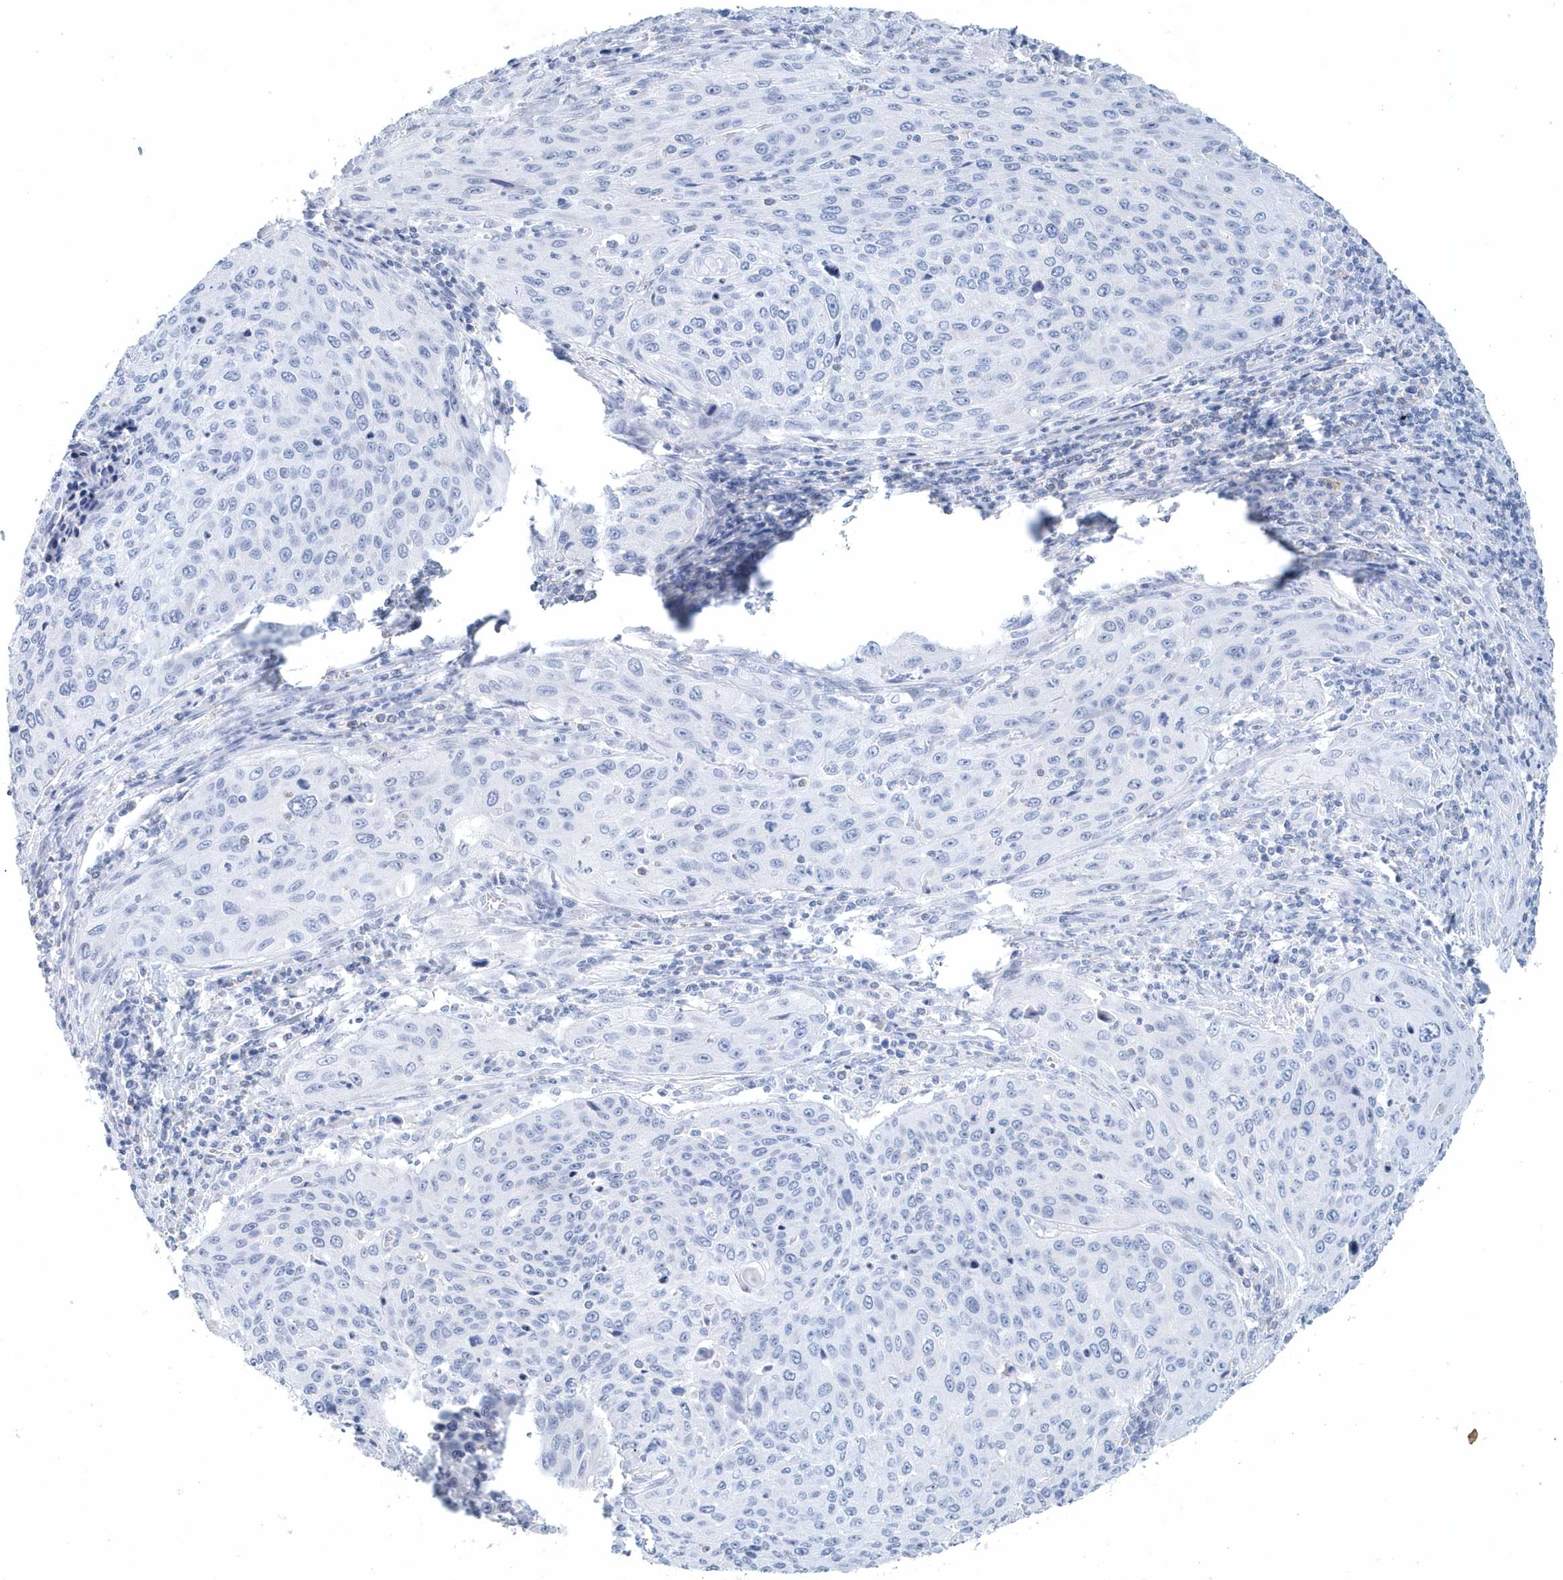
{"staining": {"intensity": "negative", "quantity": "none", "location": "none"}, "tissue": "cervical cancer", "cell_type": "Tumor cells", "image_type": "cancer", "snomed": [{"axis": "morphology", "description": "Squamous cell carcinoma, NOS"}, {"axis": "topography", "description": "Cervix"}], "caption": "The histopathology image shows no staining of tumor cells in cervical squamous cell carcinoma.", "gene": "PTPRO", "patient": {"sex": "female", "age": 32}}